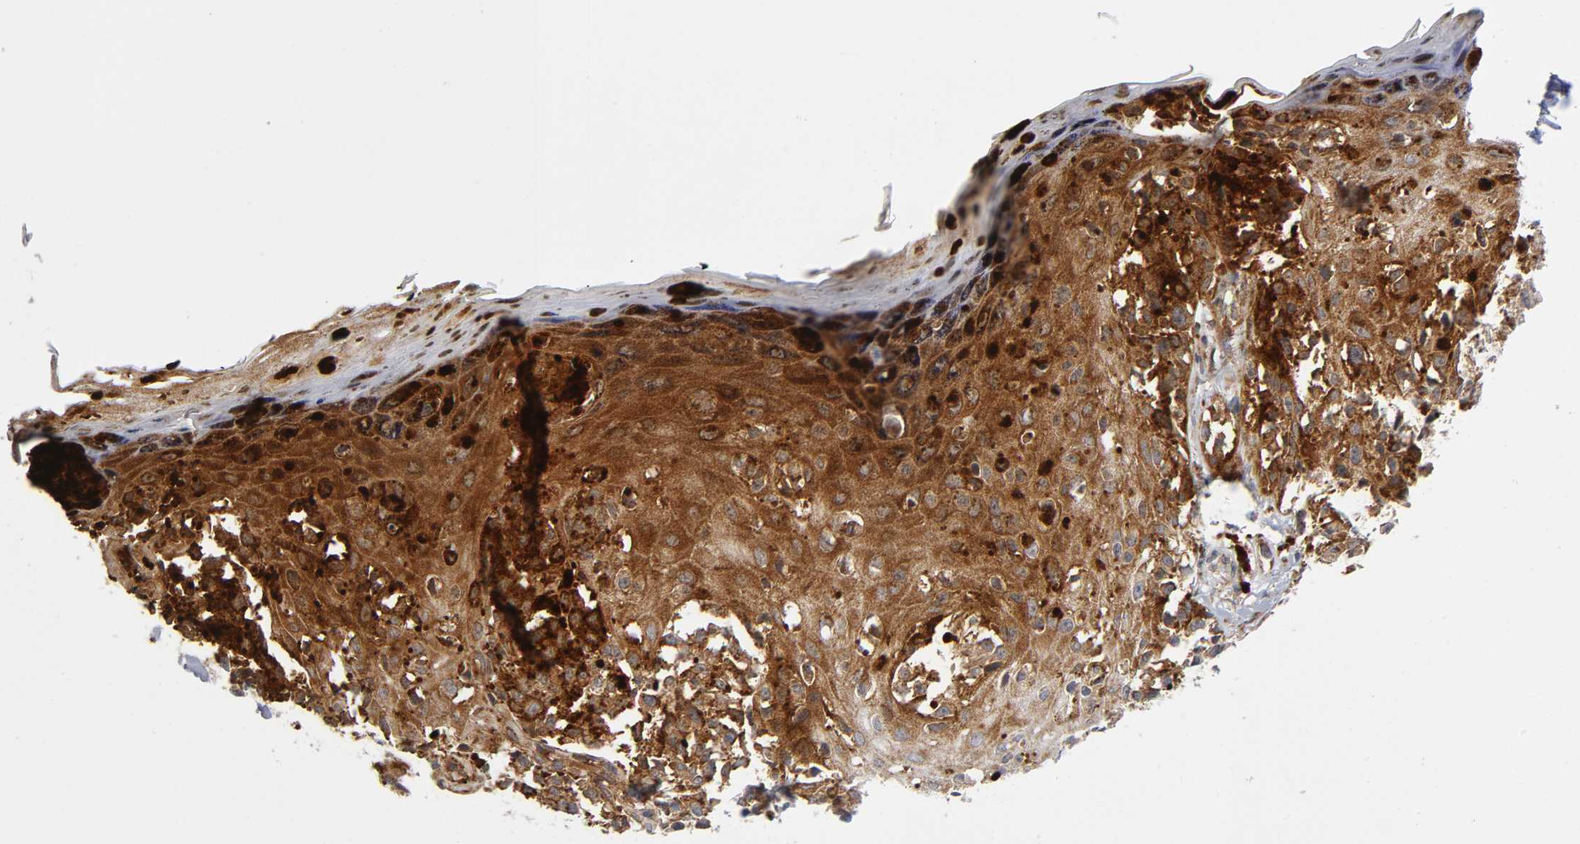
{"staining": {"intensity": "strong", "quantity": ">75%", "location": "cytoplasmic/membranous"}, "tissue": "melanoma", "cell_type": "Tumor cells", "image_type": "cancer", "snomed": [{"axis": "morphology", "description": "Malignant melanoma, NOS"}, {"axis": "topography", "description": "Skin"}], "caption": "An immunohistochemistry (IHC) photomicrograph of neoplastic tissue is shown. Protein staining in brown labels strong cytoplasmic/membranous positivity in melanoma within tumor cells.", "gene": "EIF5", "patient": {"sex": "female", "age": 38}}